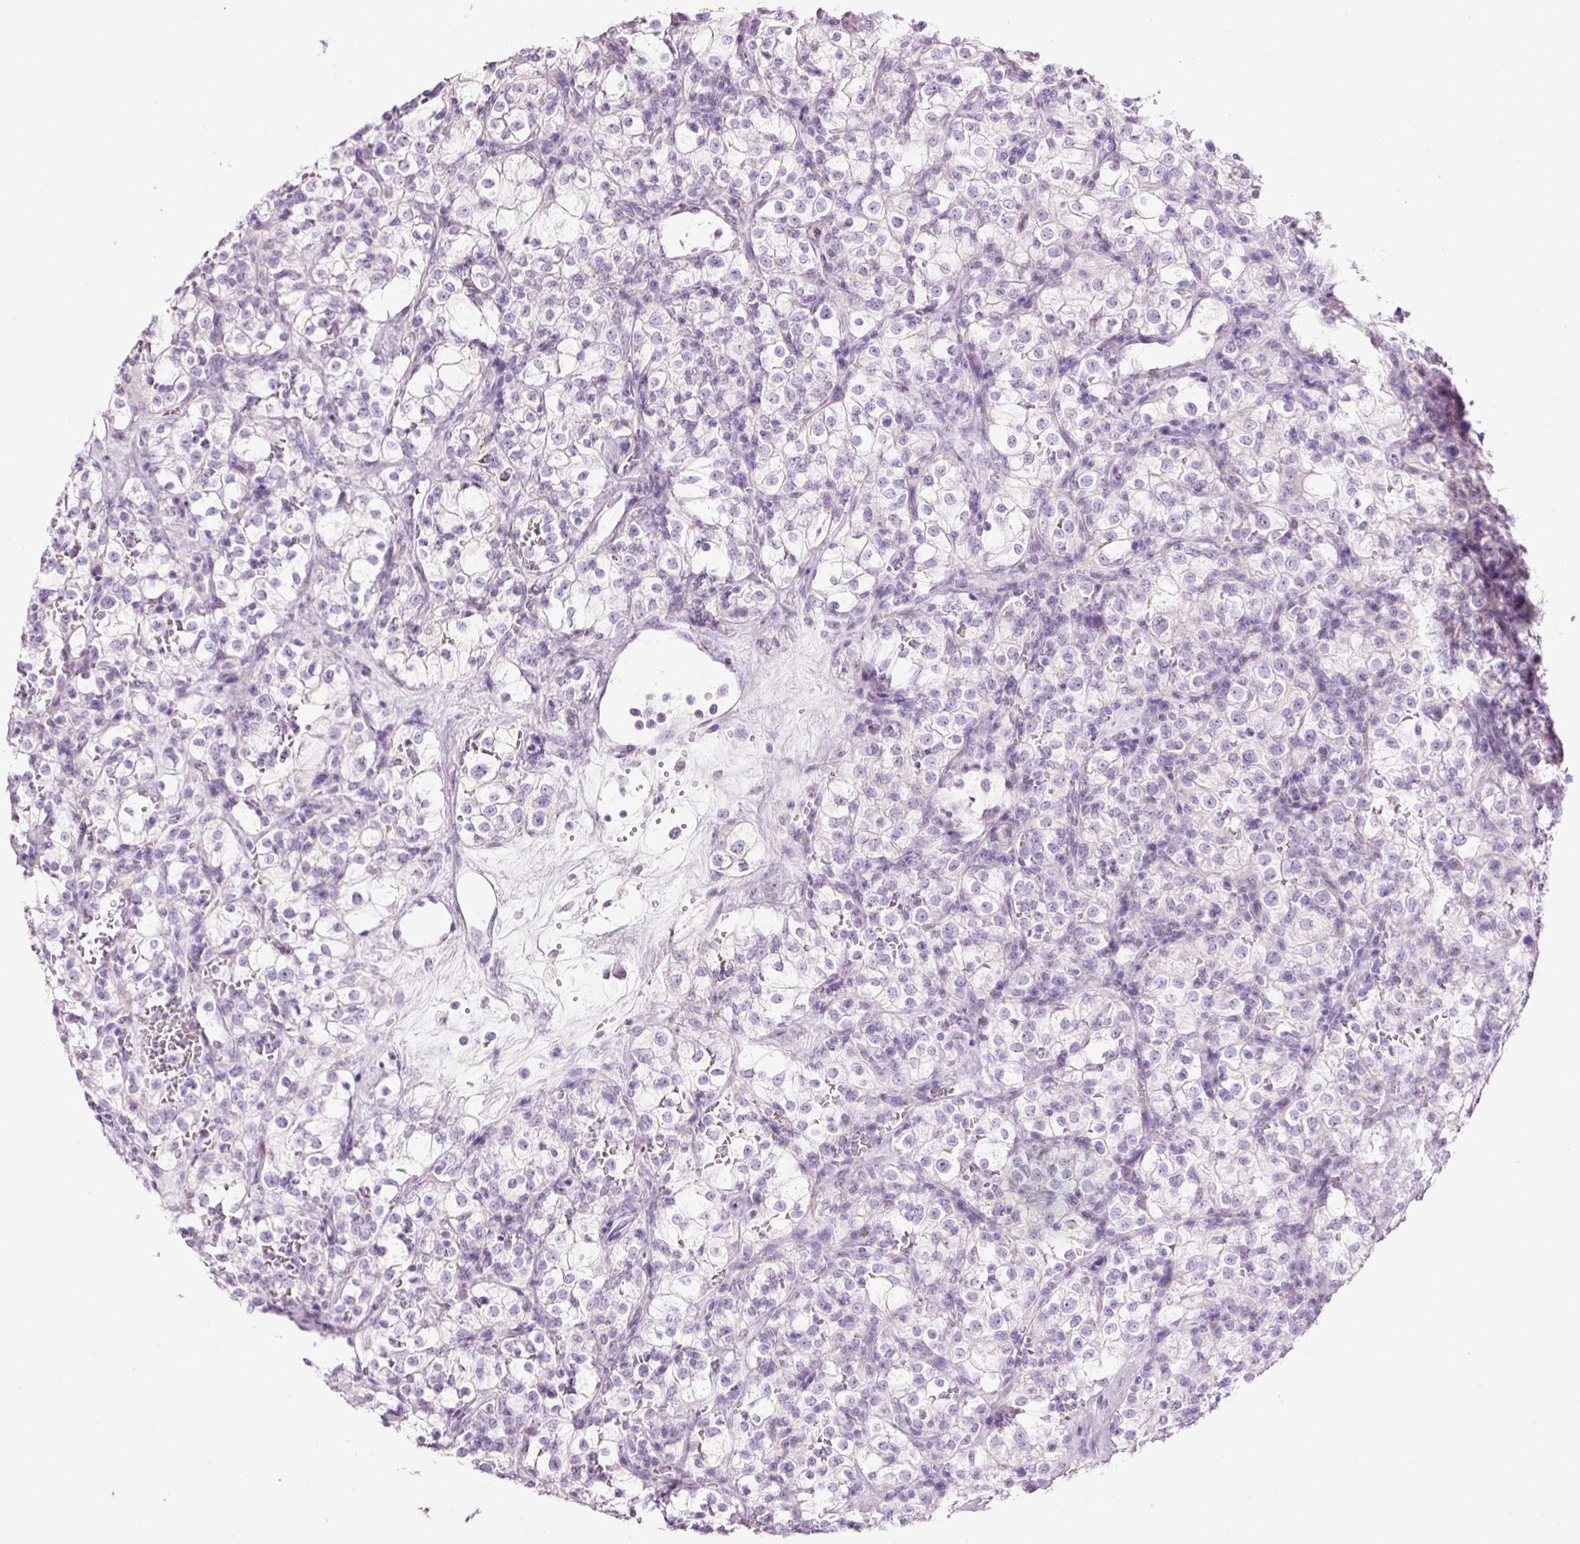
{"staining": {"intensity": "negative", "quantity": "none", "location": "none"}, "tissue": "renal cancer", "cell_type": "Tumor cells", "image_type": "cancer", "snomed": [{"axis": "morphology", "description": "Adenocarcinoma, NOS"}, {"axis": "topography", "description": "Kidney"}], "caption": "Protein analysis of renal cancer (adenocarcinoma) demonstrates no significant staining in tumor cells. (Stains: DAB (3,3'-diaminobenzidine) immunohistochemistry with hematoxylin counter stain, Microscopy: brightfield microscopy at high magnification).", "gene": "CARD16", "patient": {"sex": "female", "age": 74}}